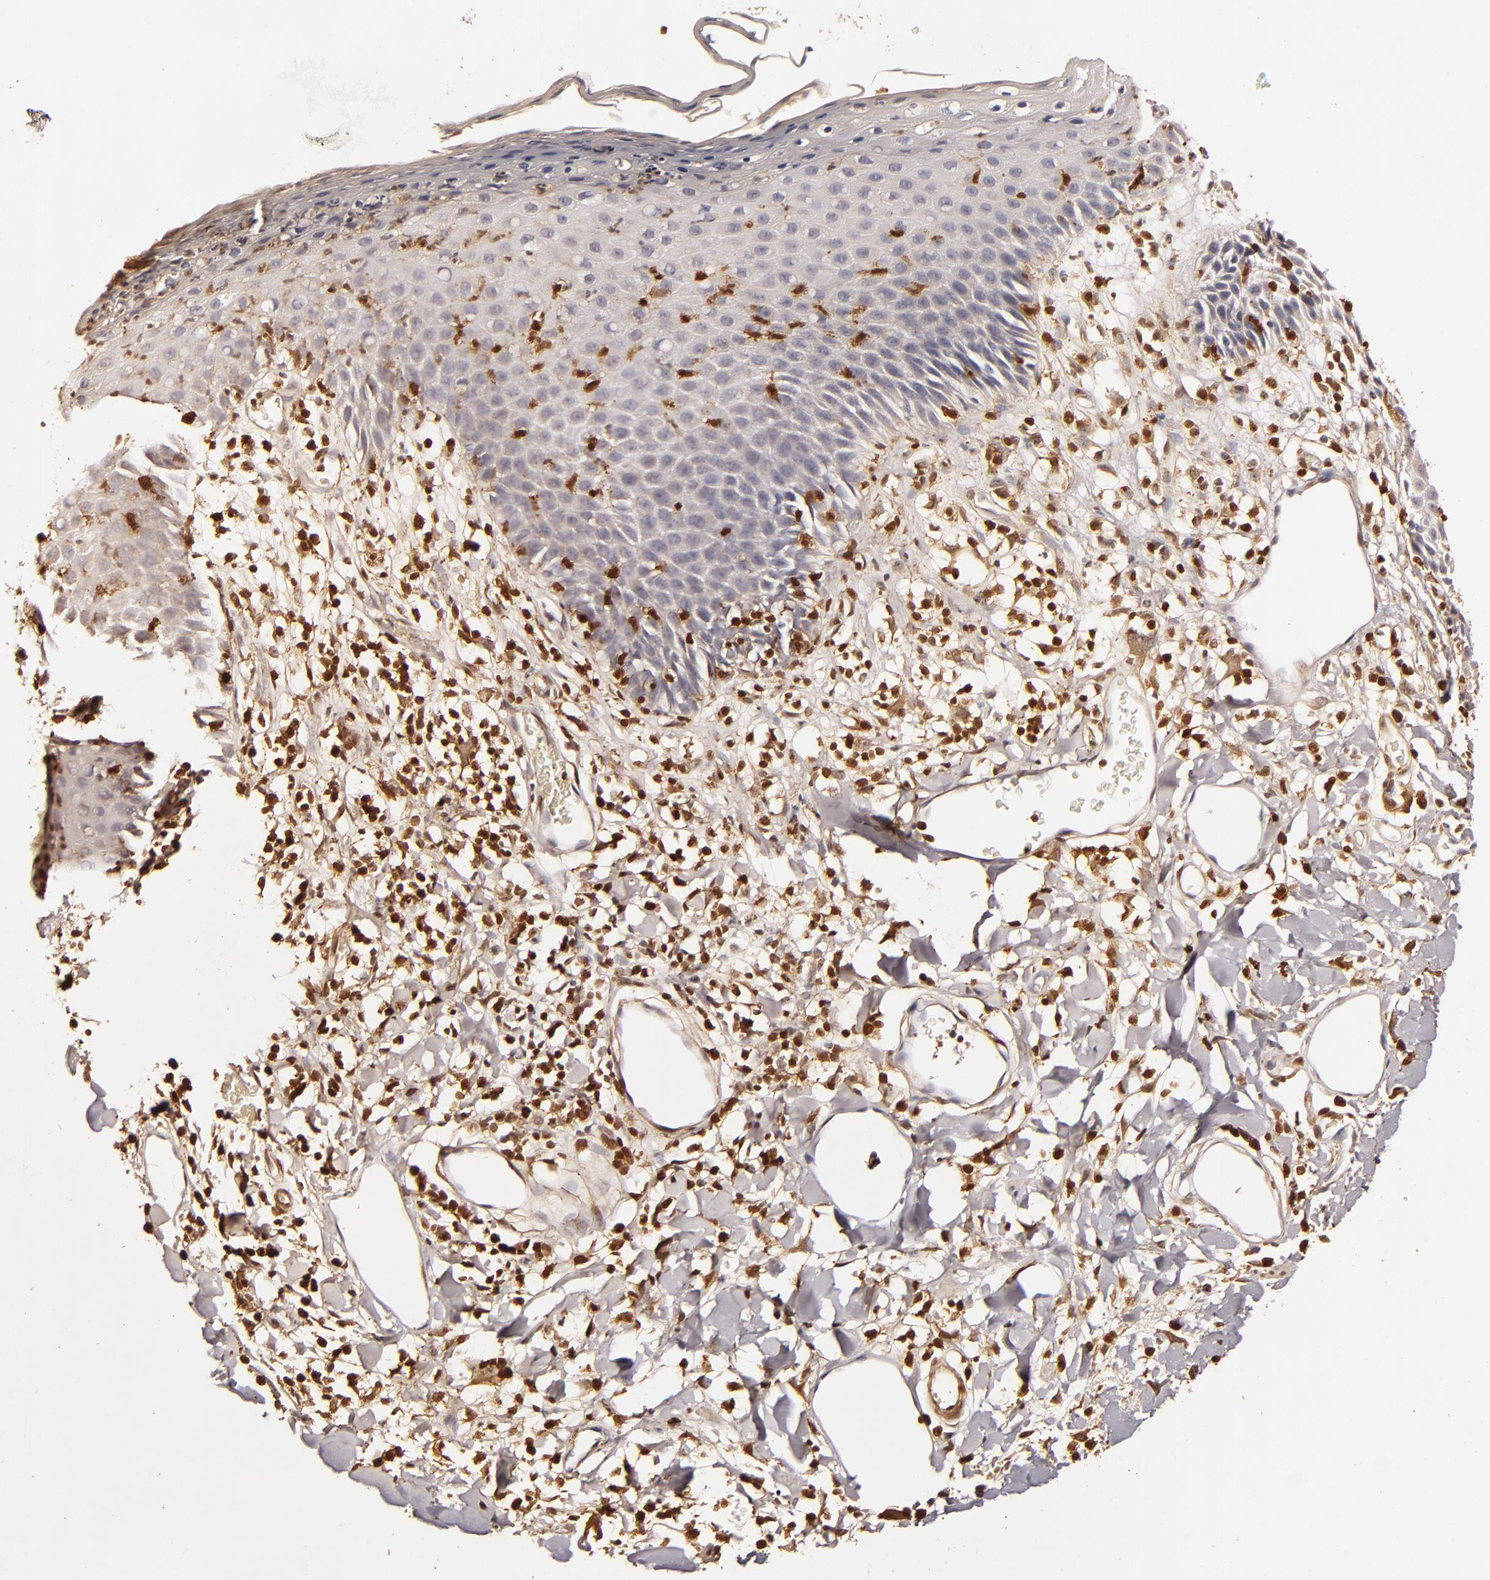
{"staining": {"intensity": "negative", "quantity": "none", "location": "none"}, "tissue": "skin", "cell_type": "Epidermal cells", "image_type": "normal", "snomed": [{"axis": "morphology", "description": "Normal tissue, NOS"}, {"axis": "topography", "description": "Vulva"}, {"axis": "topography", "description": "Peripheral nerve tissue"}], "caption": "An IHC histopathology image of benign skin is shown. There is no staining in epidermal cells of skin. (DAB IHC, high magnification).", "gene": "S100A4", "patient": {"sex": "female", "age": 68}}